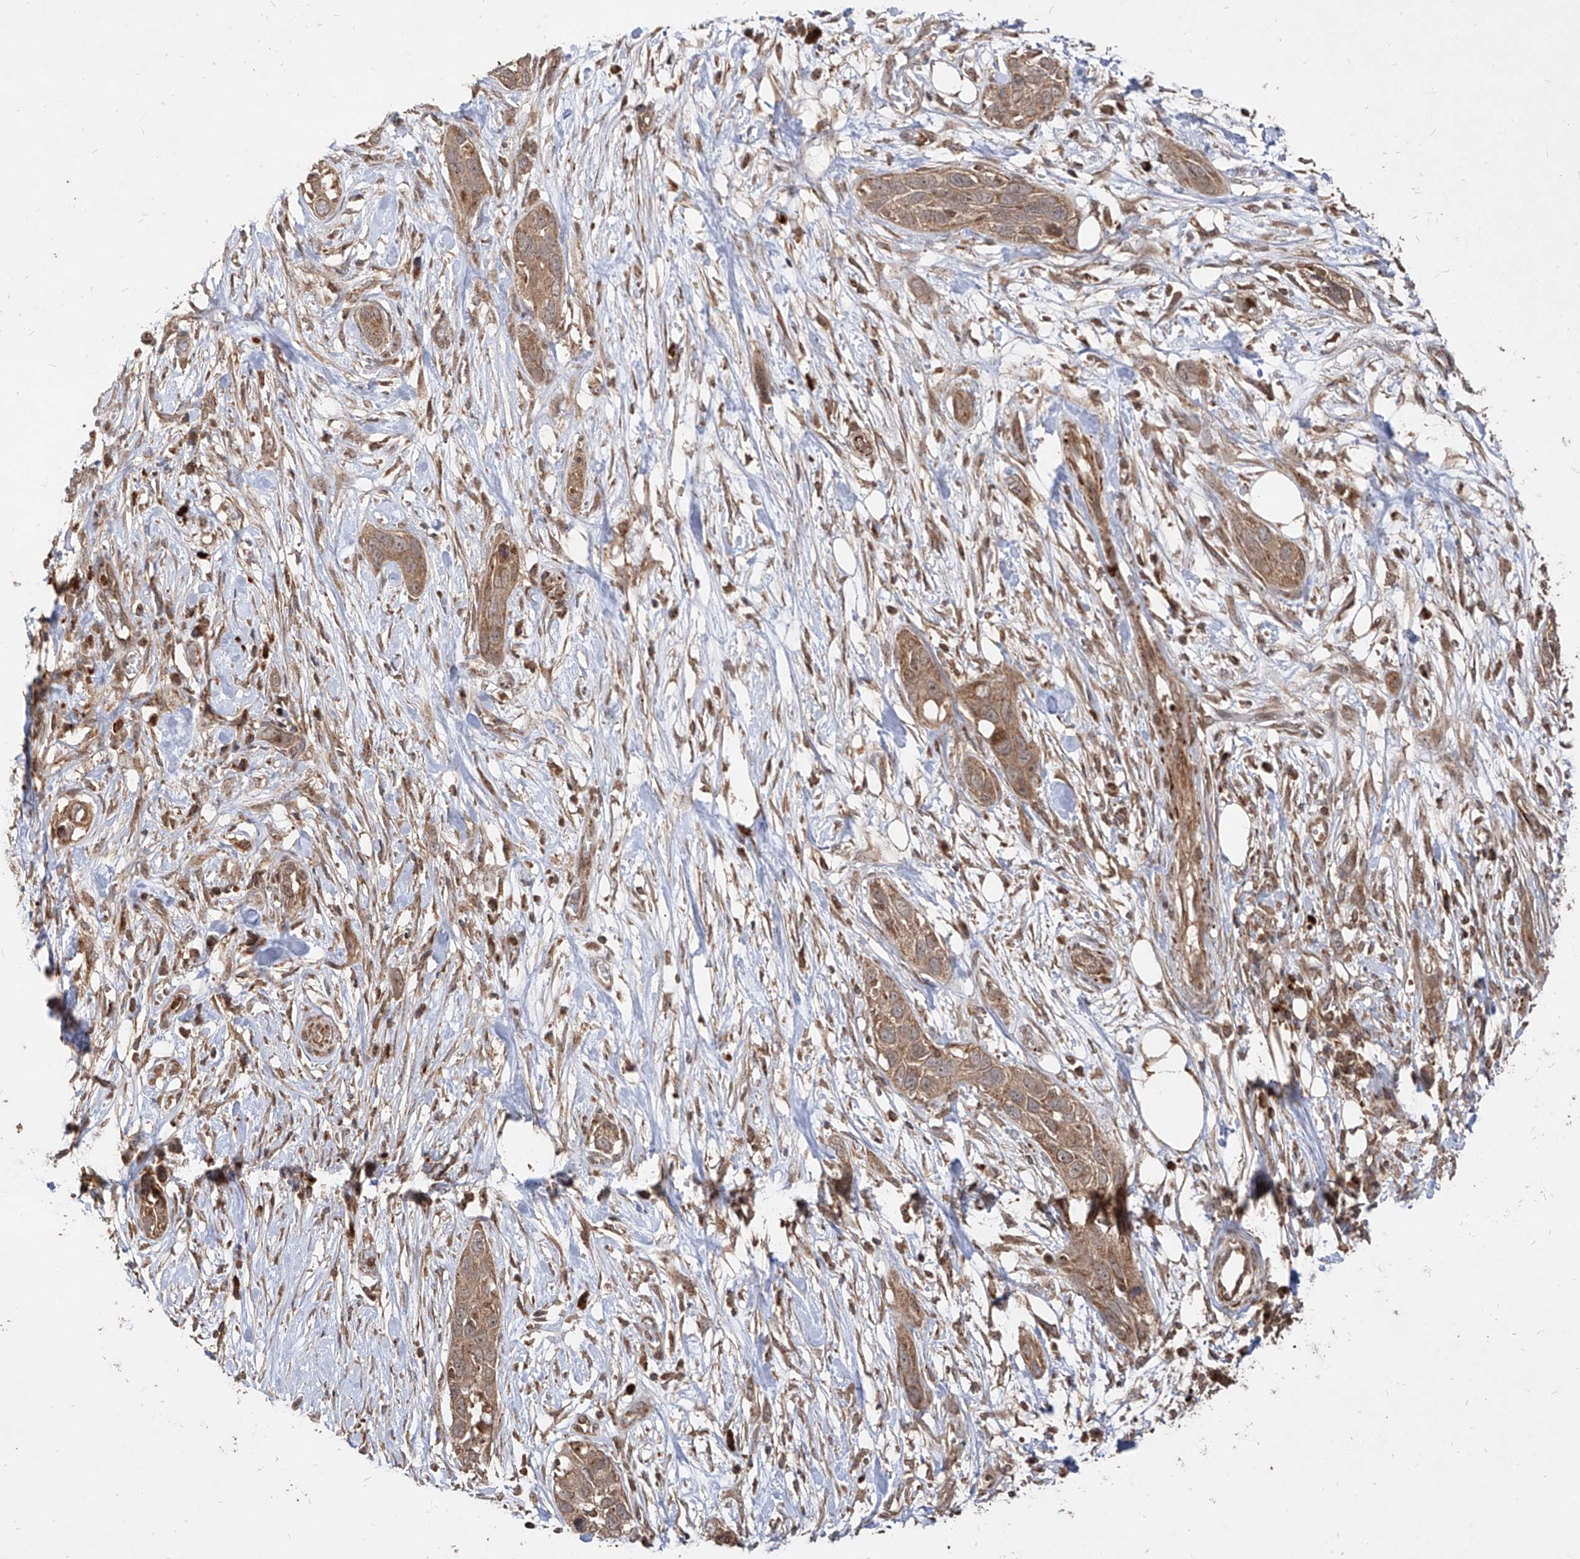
{"staining": {"intensity": "moderate", "quantity": ">75%", "location": "cytoplasmic/membranous"}, "tissue": "pancreatic cancer", "cell_type": "Tumor cells", "image_type": "cancer", "snomed": [{"axis": "morphology", "description": "Adenocarcinoma, NOS"}, {"axis": "topography", "description": "Pancreas"}], "caption": "The immunohistochemical stain highlights moderate cytoplasmic/membranous expression in tumor cells of adenocarcinoma (pancreatic) tissue. (DAB IHC, brown staining for protein, blue staining for nuclei).", "gene": "AIM2", "patient": {"sex": "female", "age": 60}}